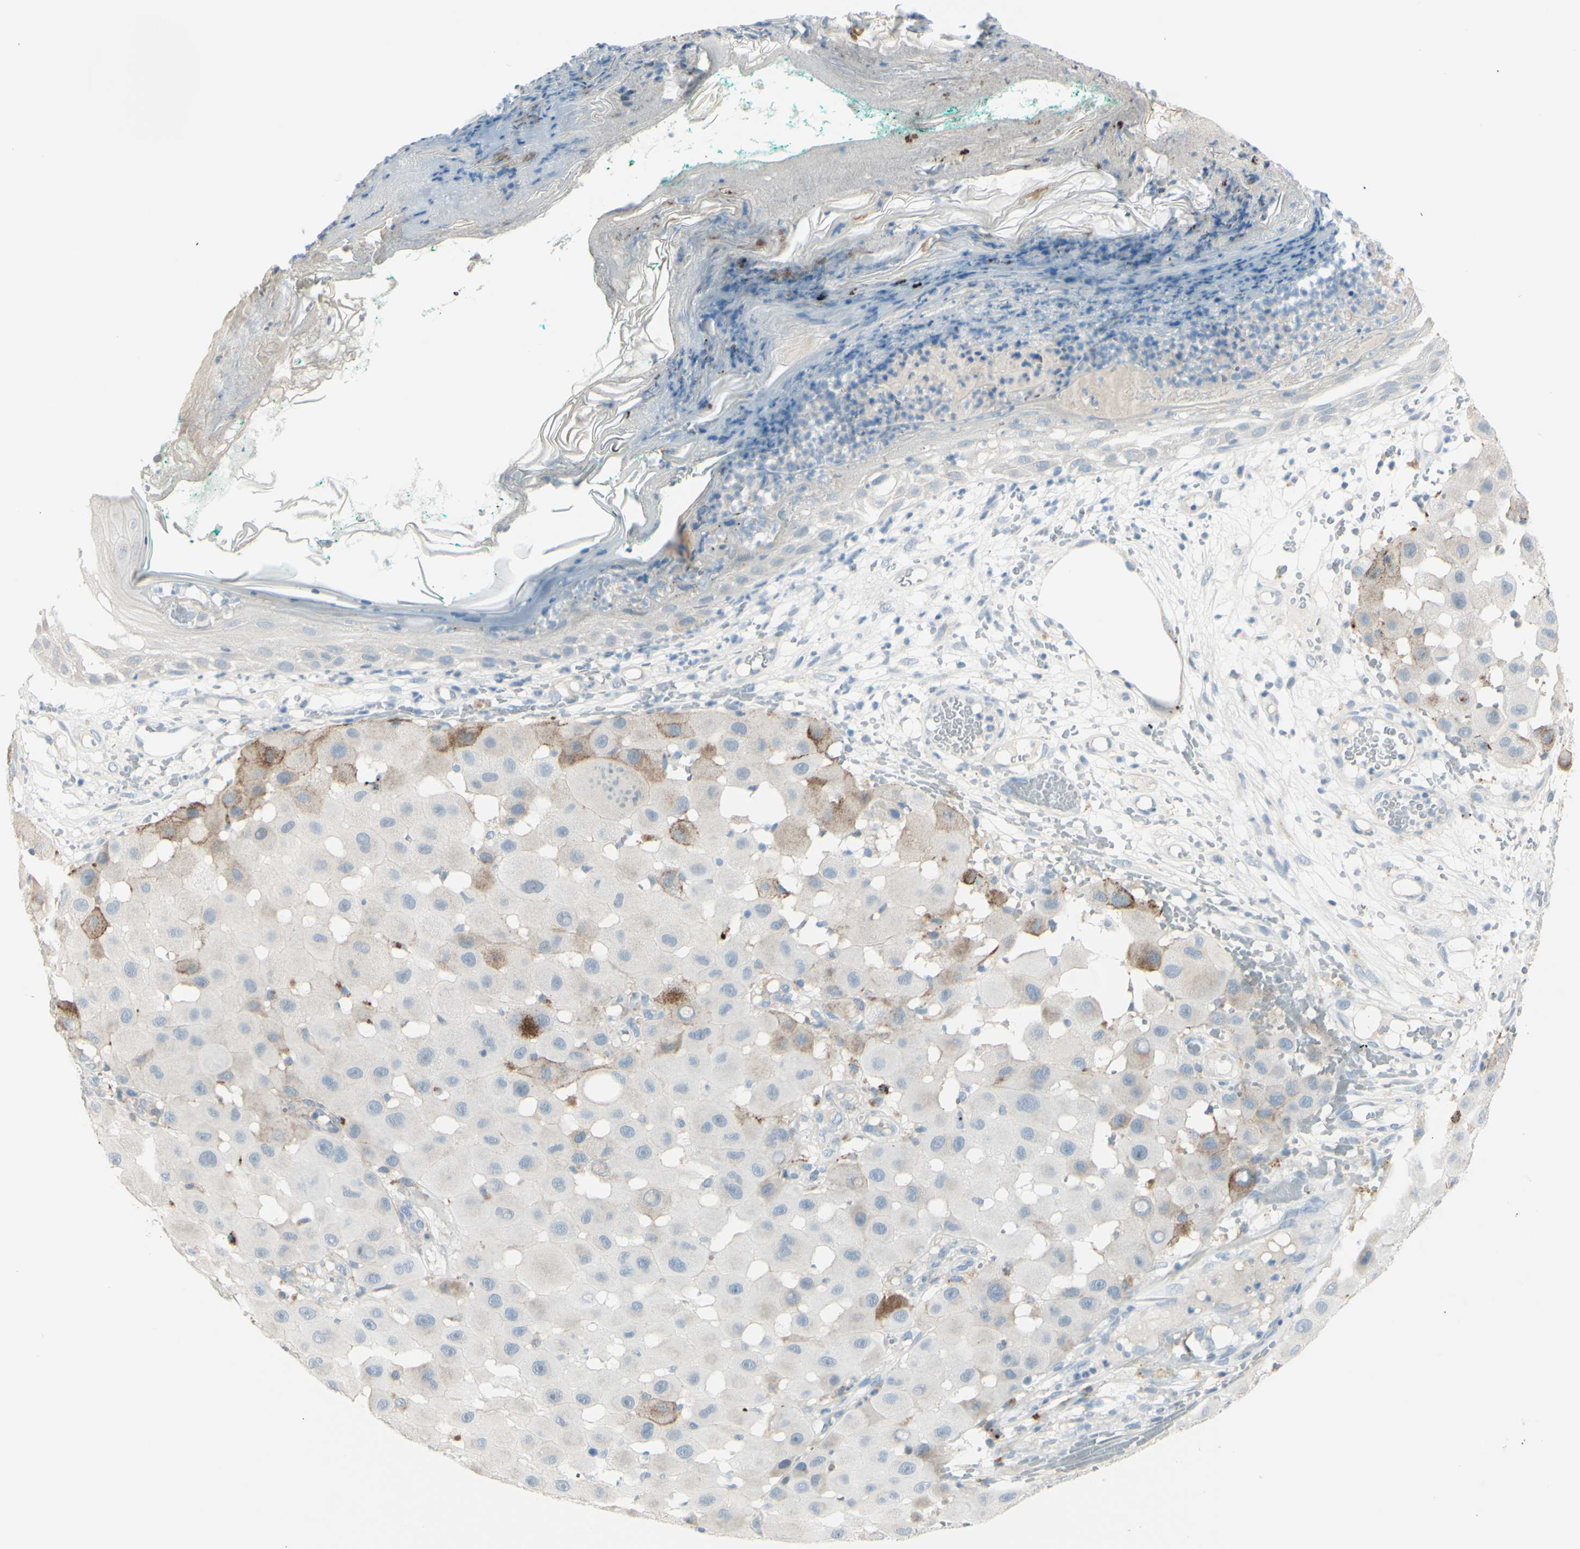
{"staining": {"intensity": "moderate", "quantity": "<25%", "location": "cytoplasmic/membranous"}, "tissue": "melanoma", "cell_type": "Tumor cells", "image_type": "cancer", "snomed": [{"axis": "morphology", "description": "Malignant melanoma, NOS"}, {"axis": "topography", "description": "Skin"}], "caption": "Immunohistochemical staining of human malignant melanoma displays low levels of moderate cytoplasmic/membranous protein expression in approximately <25% of tumor cells.", "gene": "GPR34", "patient": {"sex": "female", "age": 81}}